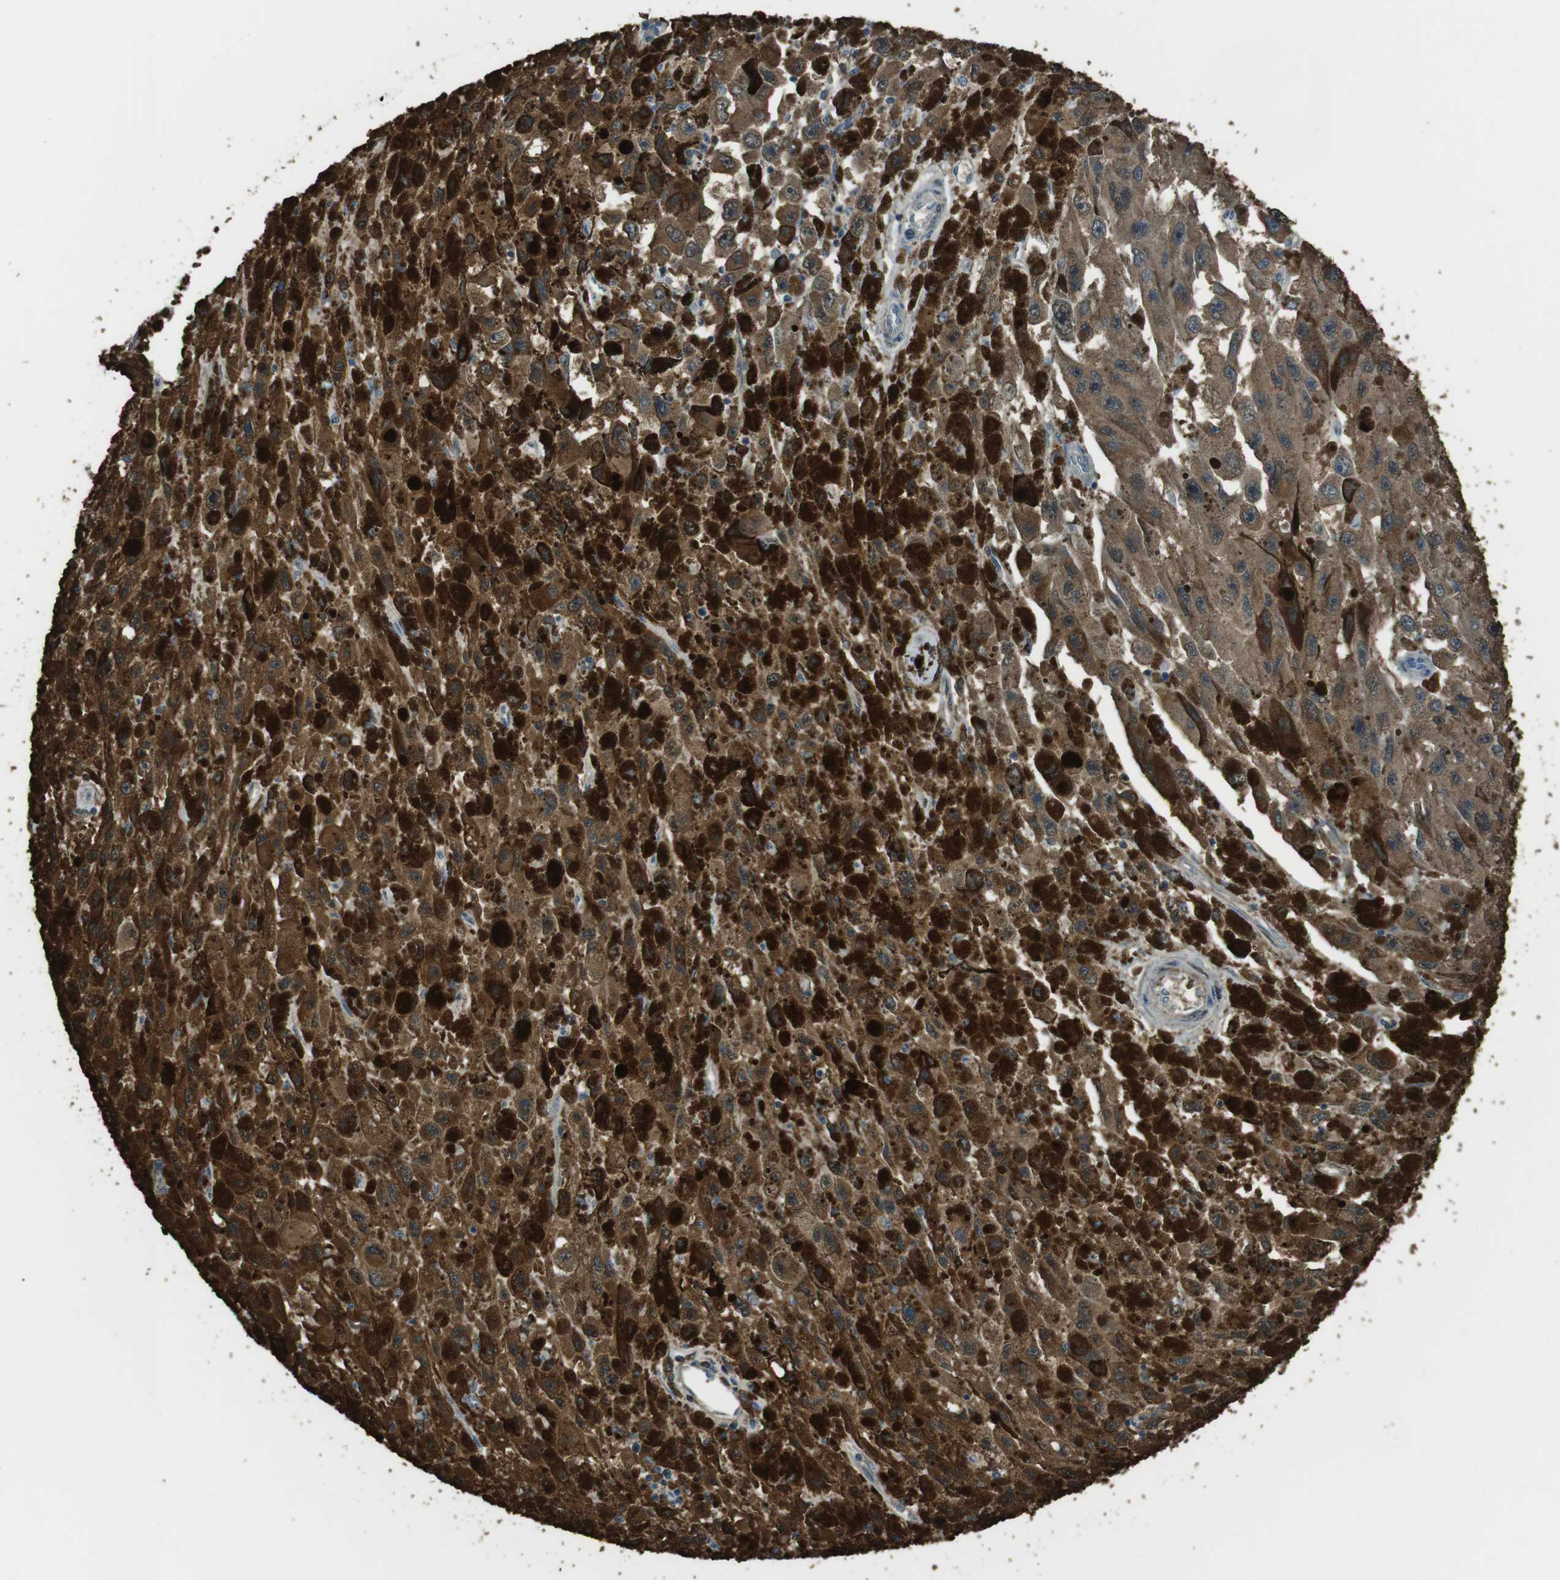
{"staining": {"intensity": "moderate", "quantity": ">75%", "location": "cytoplasmic/membranous"}, "tissue": "melanoma", "cell_type": "Tumor cells", "image_type": "cancer", "snomed": [{"axis": "morphology", "description": "Malignant melanoma, NOS"}, {"axis": "topography", "description": "Skin"}], "caption": "High-power microscopy captured an IHC micrograph of melanoma, revealing moderate cytoplasmic/membranous positivity in about >75% of tumor cells. The staining was performed using DAB (3,3'-diaminobenzidine) to visualize the protein expression in brown, while the nuclei were stained in blue with hematoxylin (Magnification: 20x).", "gene": "TWSG1", "patient": {"sex": "female", "age": 104}}